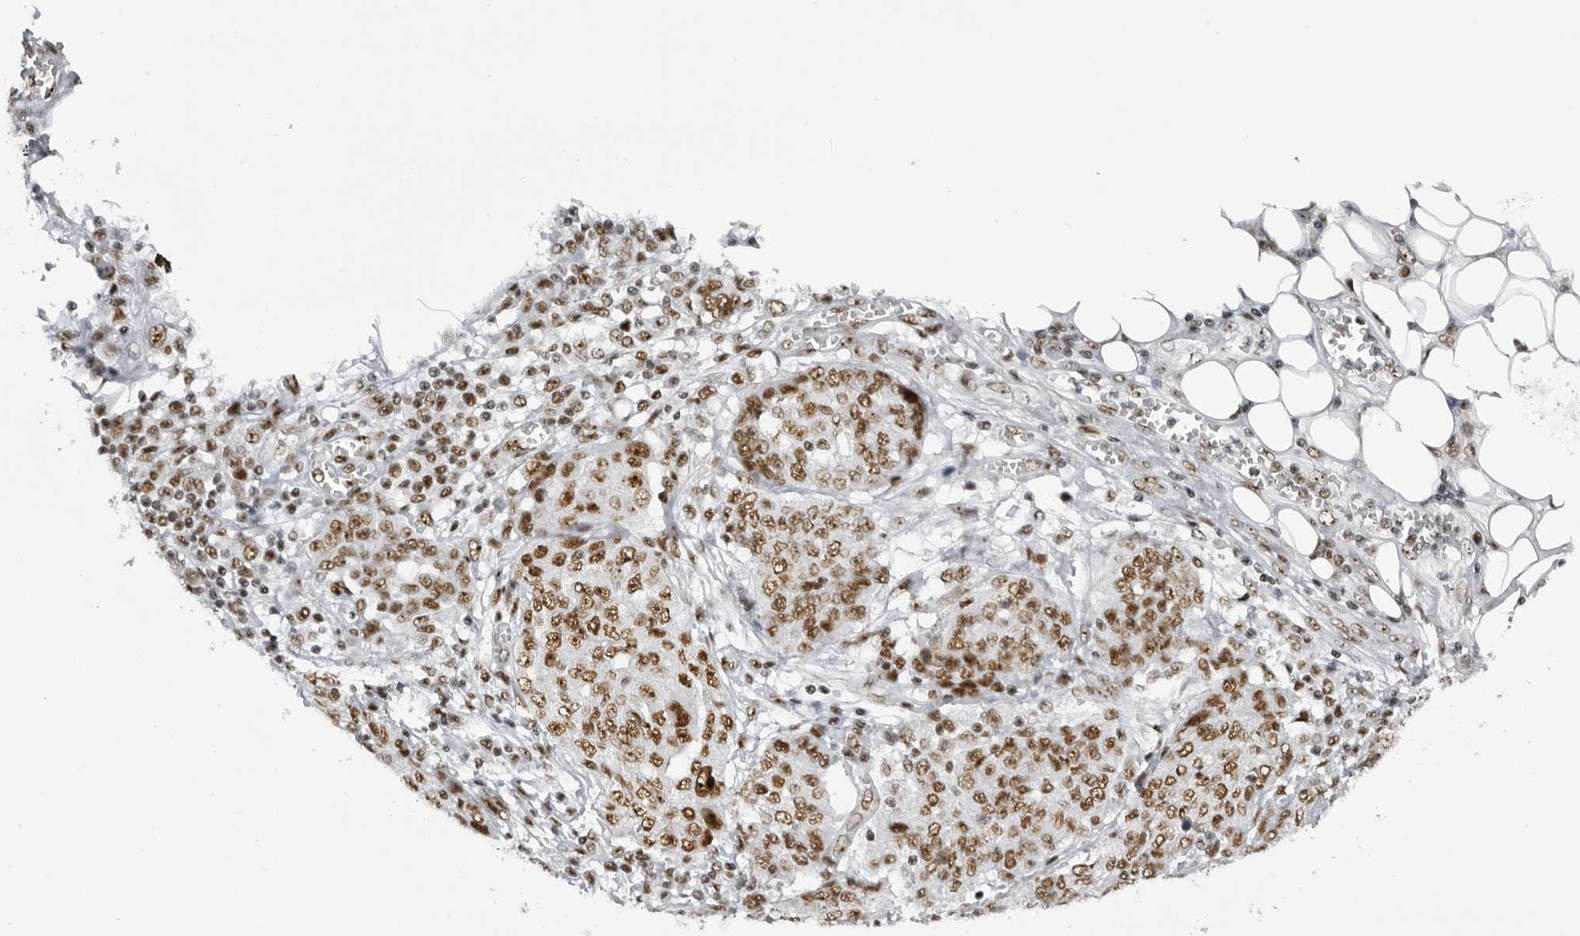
{"staining": {"intensity": "moderate", "quantity": ">75%", "location": "nuclear"}, "tissue": "ovarian cancer", "cell_type": "Tumor cells", "image_type": "cancer", "snomed": [{"axis": "morphology", "description": "Cystadenocarcinoma, serous, NOS"}, {"axis": "topography", "description": "Soft tissue"}, {"axis": "topography", "description": "Ovary"}], "caption": "A brown stain highlights moderate nuclear expression of a protein in serous cystadenocarcinoma (ovarian) tumor cells.", "gene": "DHX9", "patient": {"sex": "female", "age": 57}}